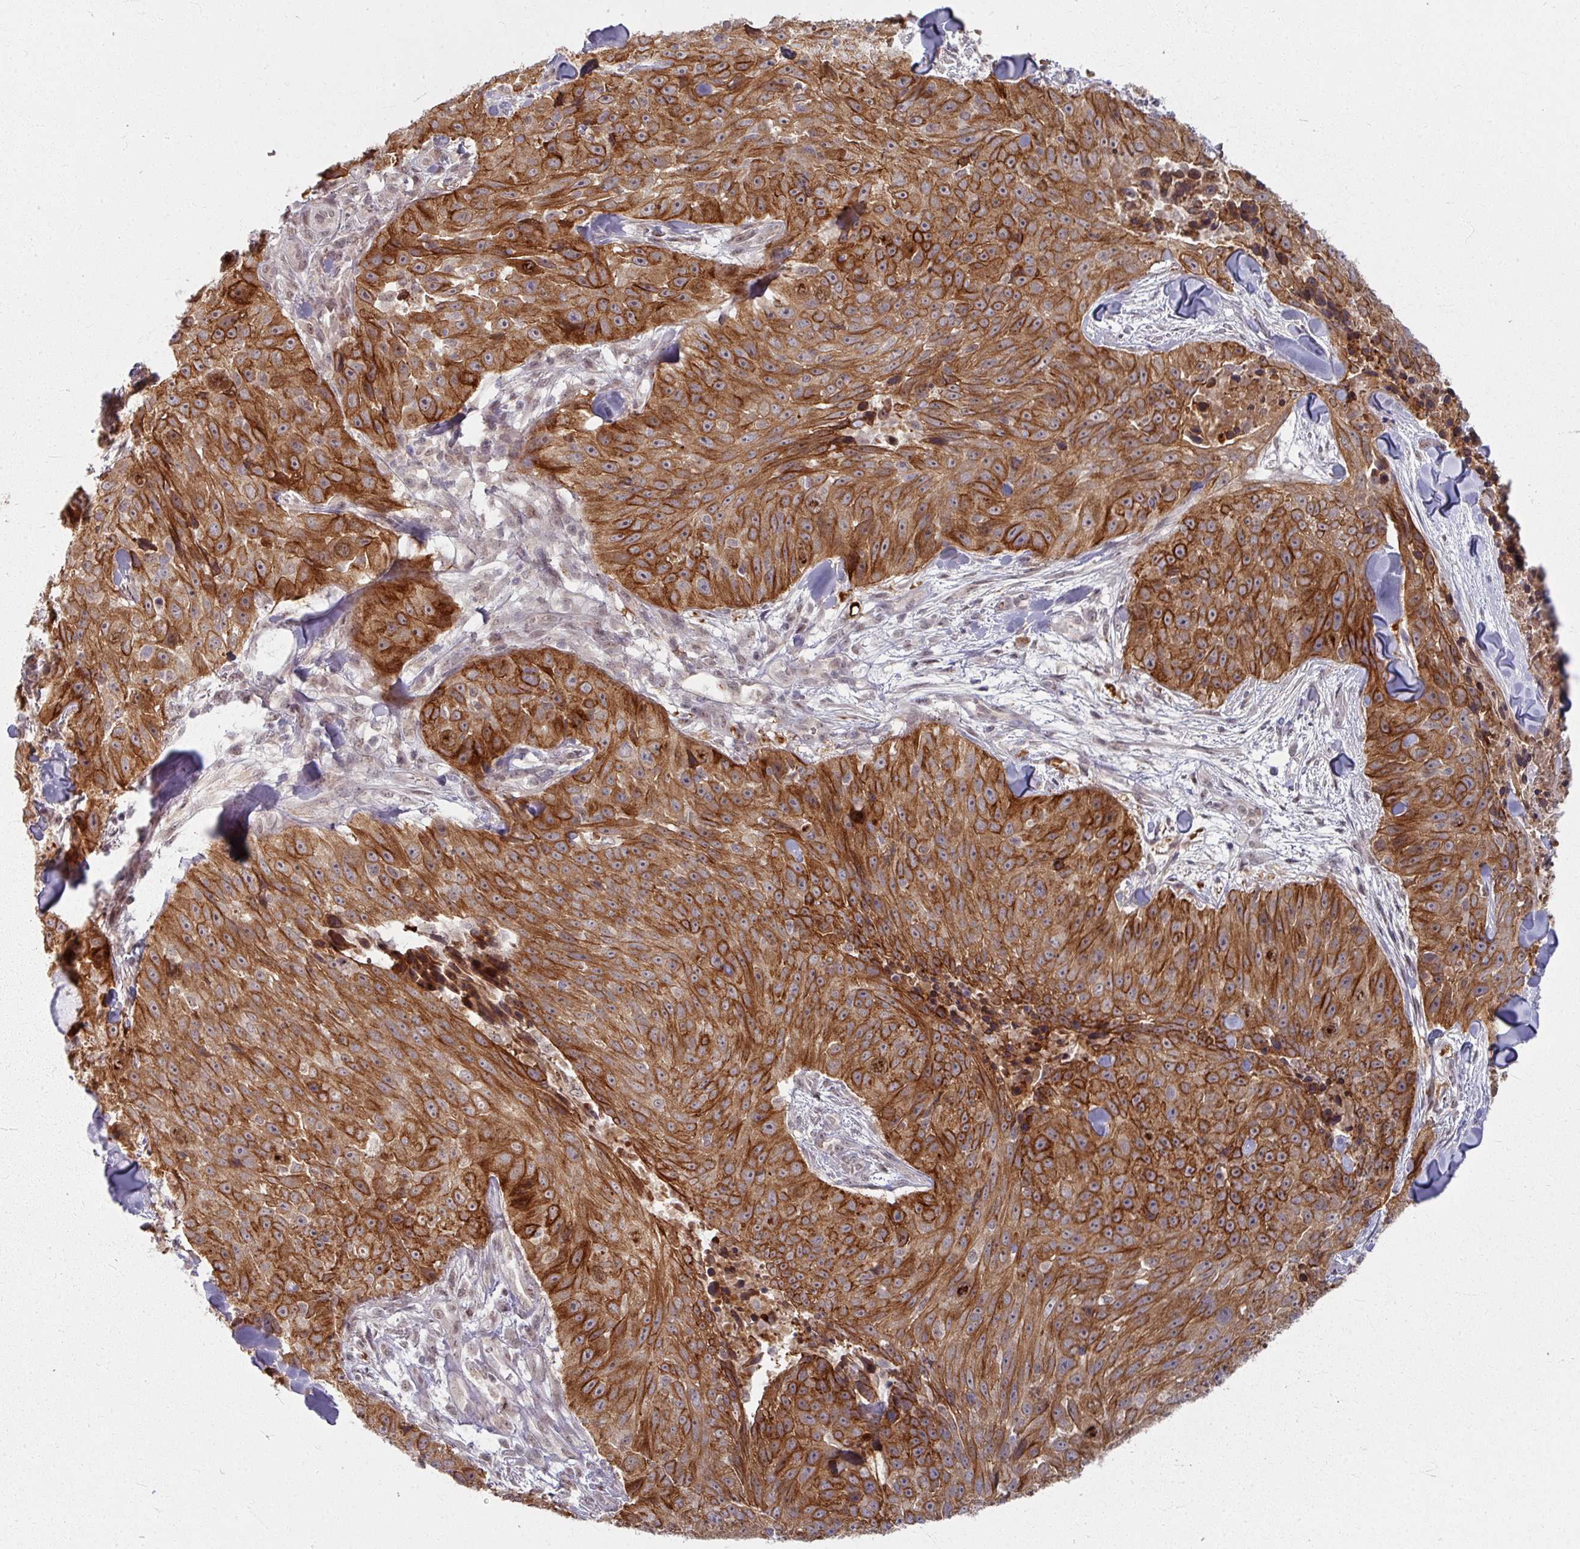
{"staining": {"intensity": "strong", "quantity": ">75%", "location": "cytoplasmic/membranous"}, "tissue": "skin cancer", "cell_type": "Tumor cells", "image_type": "cancer", "snomed": [{"axis": "morphology", "description": "Squamous cell carcinoma, NOS"}, {"axis": "topography", "description": "Skin"}], "caption": "Human skin cancer (squamous cell carcinoma) stained with a protein marker demonstrates strong staining in tumor cells.", "gene": "KLC3", "patient": {"sex": "female", "age": 87}}